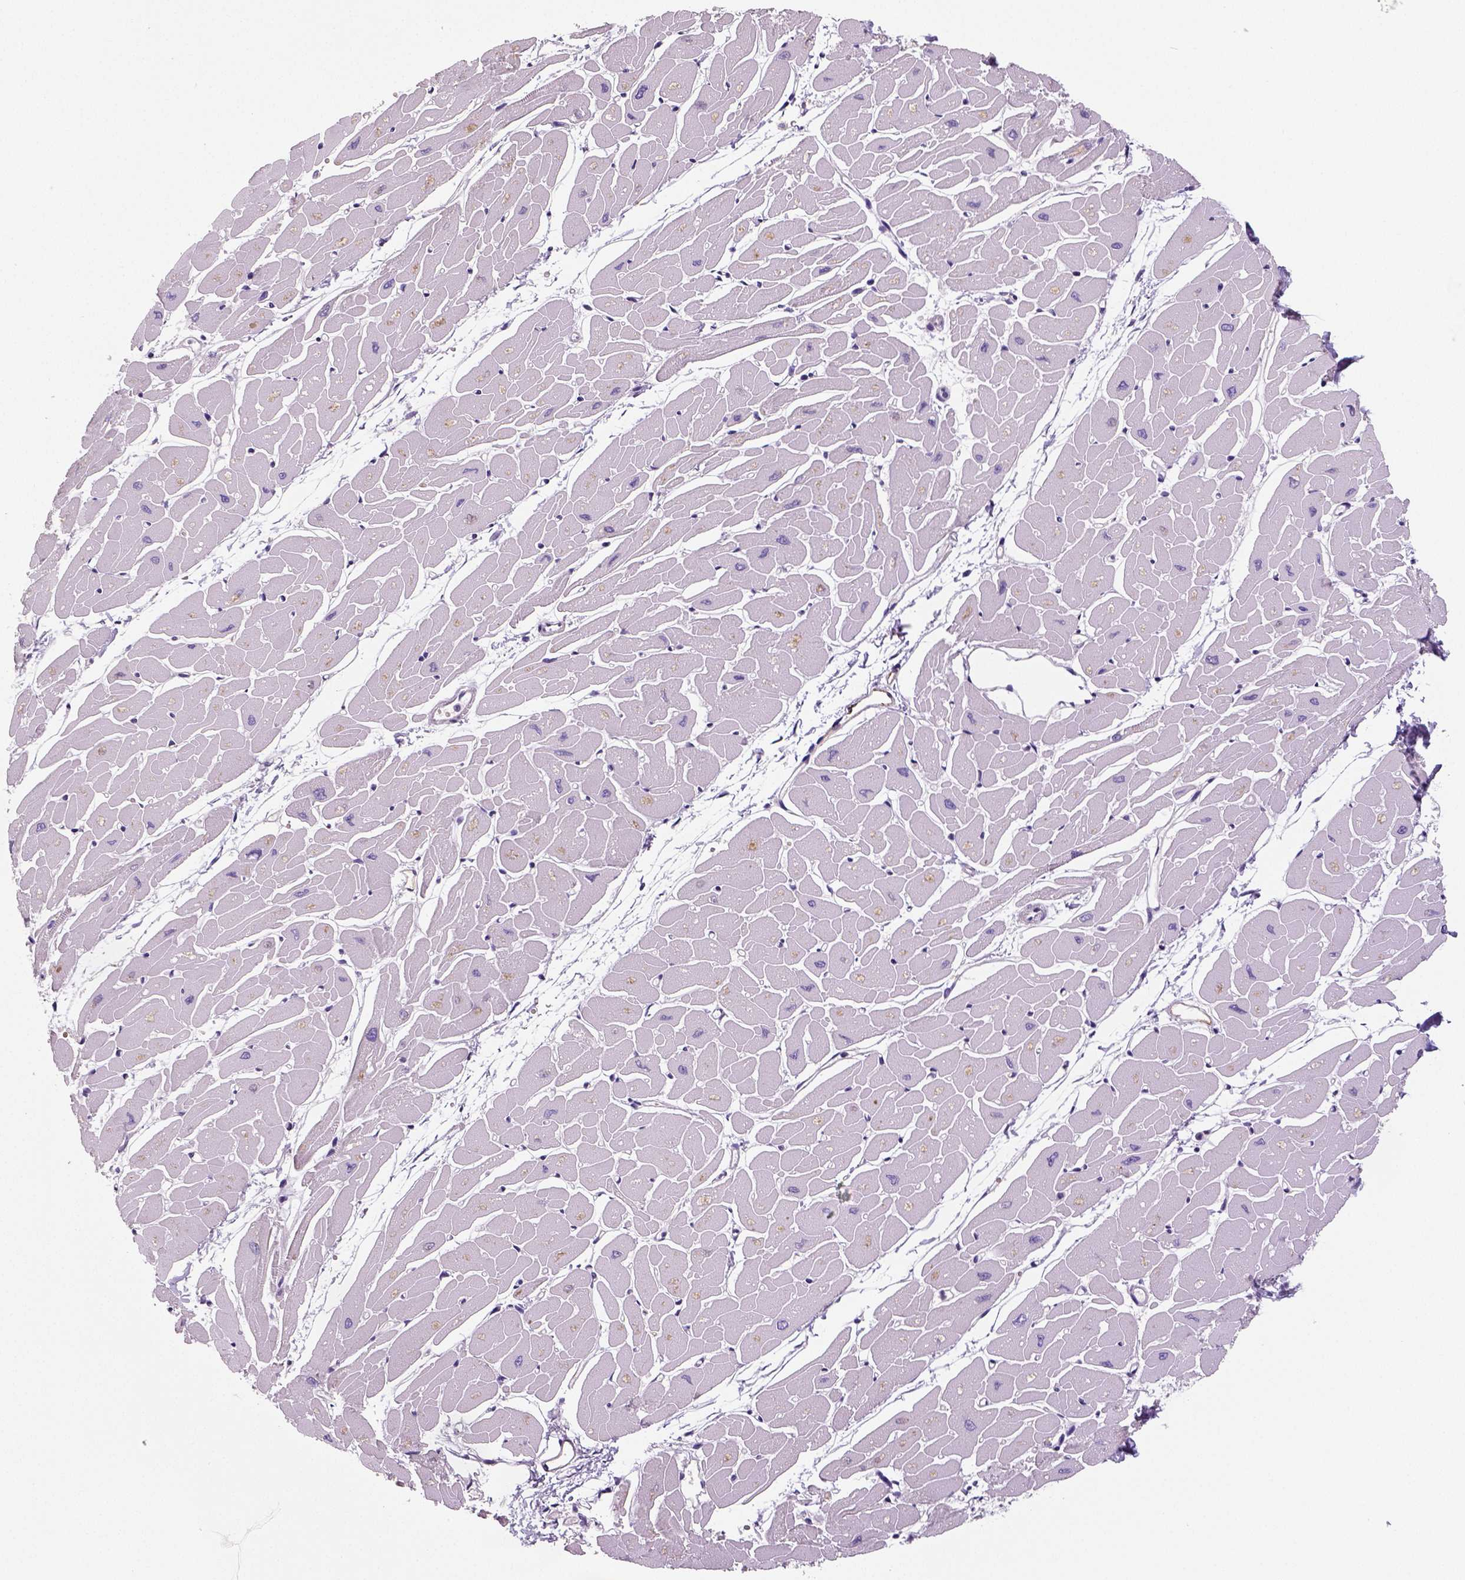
{"staining": {"intensity": "negative", "quantity": "none", "location": "none"}, "tissue": "heart muscle", "cell_type": "Cardiomyocytes", "image_type": "normal", "snomed": [{"axis": "morphology", "description": "Normal tissue, NOS"}, {"axis": "topography", "description": "Heart"}], "caption": "Human heart muscle stained for a protein using IHC reveals no expression in cardiomyocytes.", "gene": "ENSG00000250349", "patient": {"sex": "male", "age": 57}}